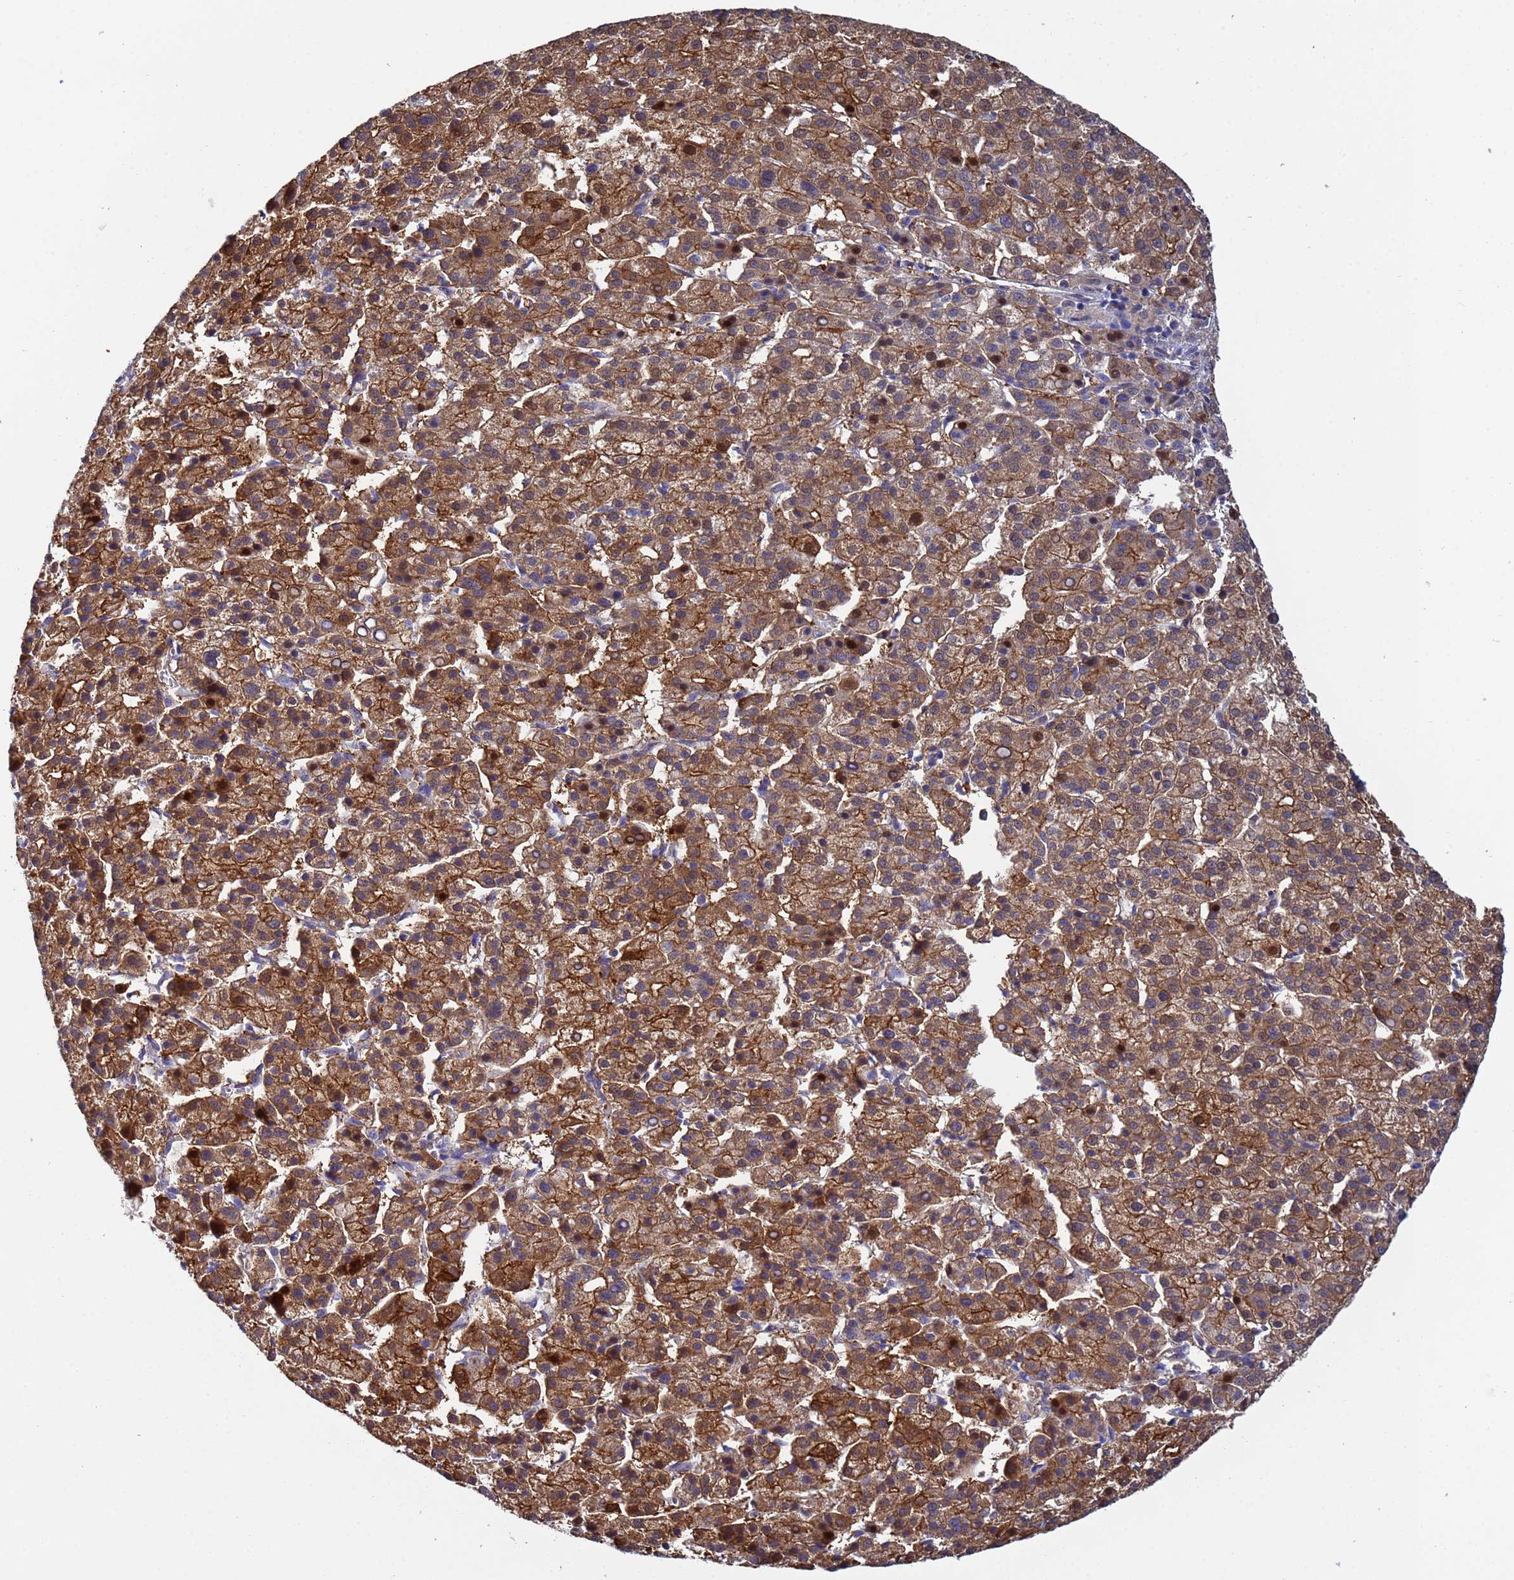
{"staining": {"intensity": "strong", "quantity": ">75%", "location": "cytoplasmic/membranous,nuclear"}, "tissue": "liver cancer", "cell_type": "Tumor cells", "image_type": "cancer", "snomed": [{"axis": "morphology", "description": "Carcinoma, Hepatocellular, NOS"}, {"axis": "topography", "description": "Liver"}], "caption": "The image shows a brown stain indicating the presence of a protein in the cytoplasmic/membranous and nuclear of tumor cells in liver cancer (hepatocellular carcinoma).", "gene": "PPP6R1", "patient": {"sex": "female", "age": 58}}